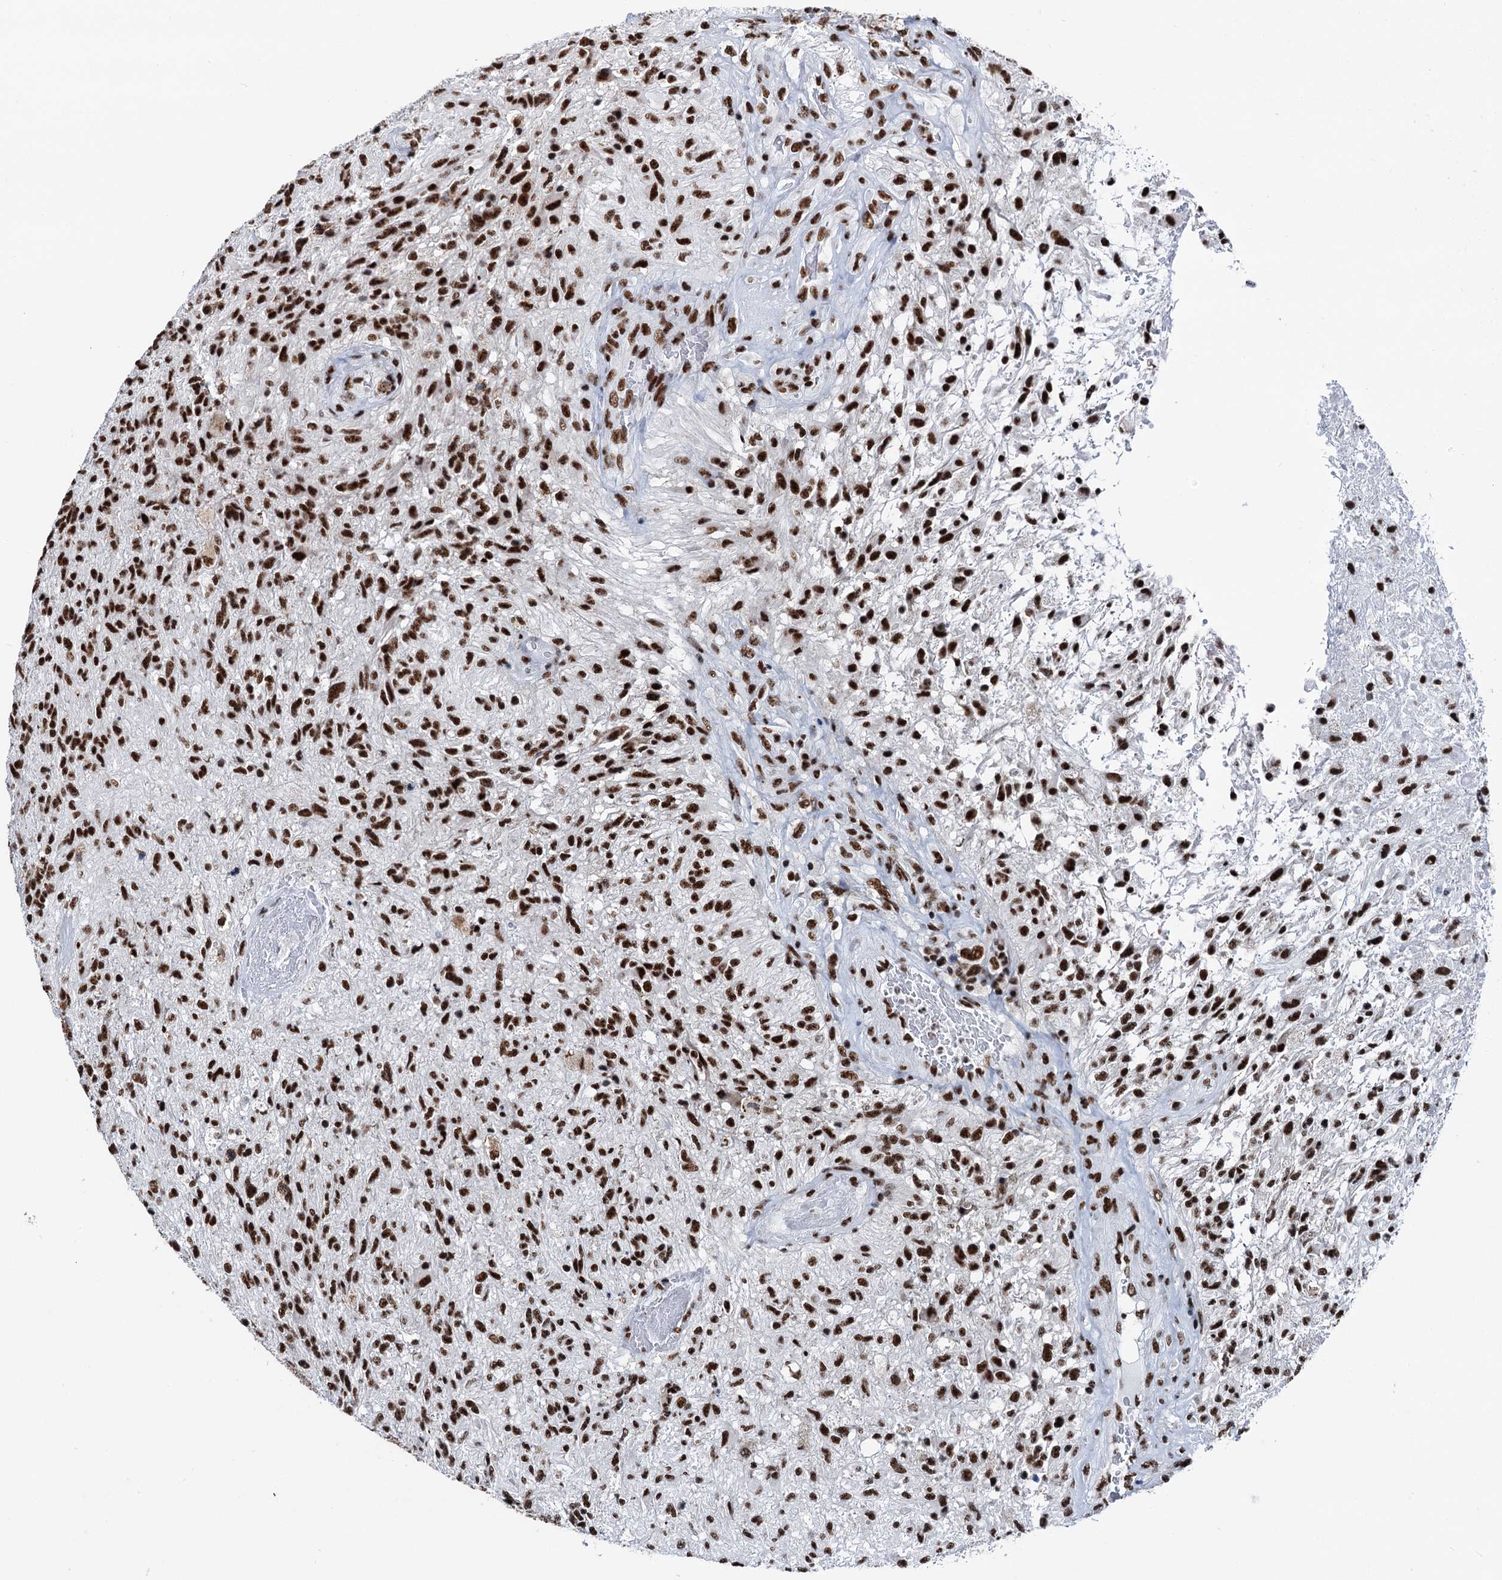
{"staining": {"intensity": "strong", "quantity": ">75%", "location": "nuclear"}, "tissue": "glioma", "cell_type": "Tumor cells", "image_type": "cancer", "snomed": [{"axis": "morphology", "description": "Glioma, malignant, High grade"}, {"axis": "topography", "description": "Brain"}], "caption": "A high-resolution micrograph shows IHC staining of glioma, which reveals strong nuclear positivity in approximately >75% of tumor cells. (brown staining indicates protein expression, while blue staining denotes nuclei).", "gene": "DDX23", "patient": {"sex": "male", "age": 56}}